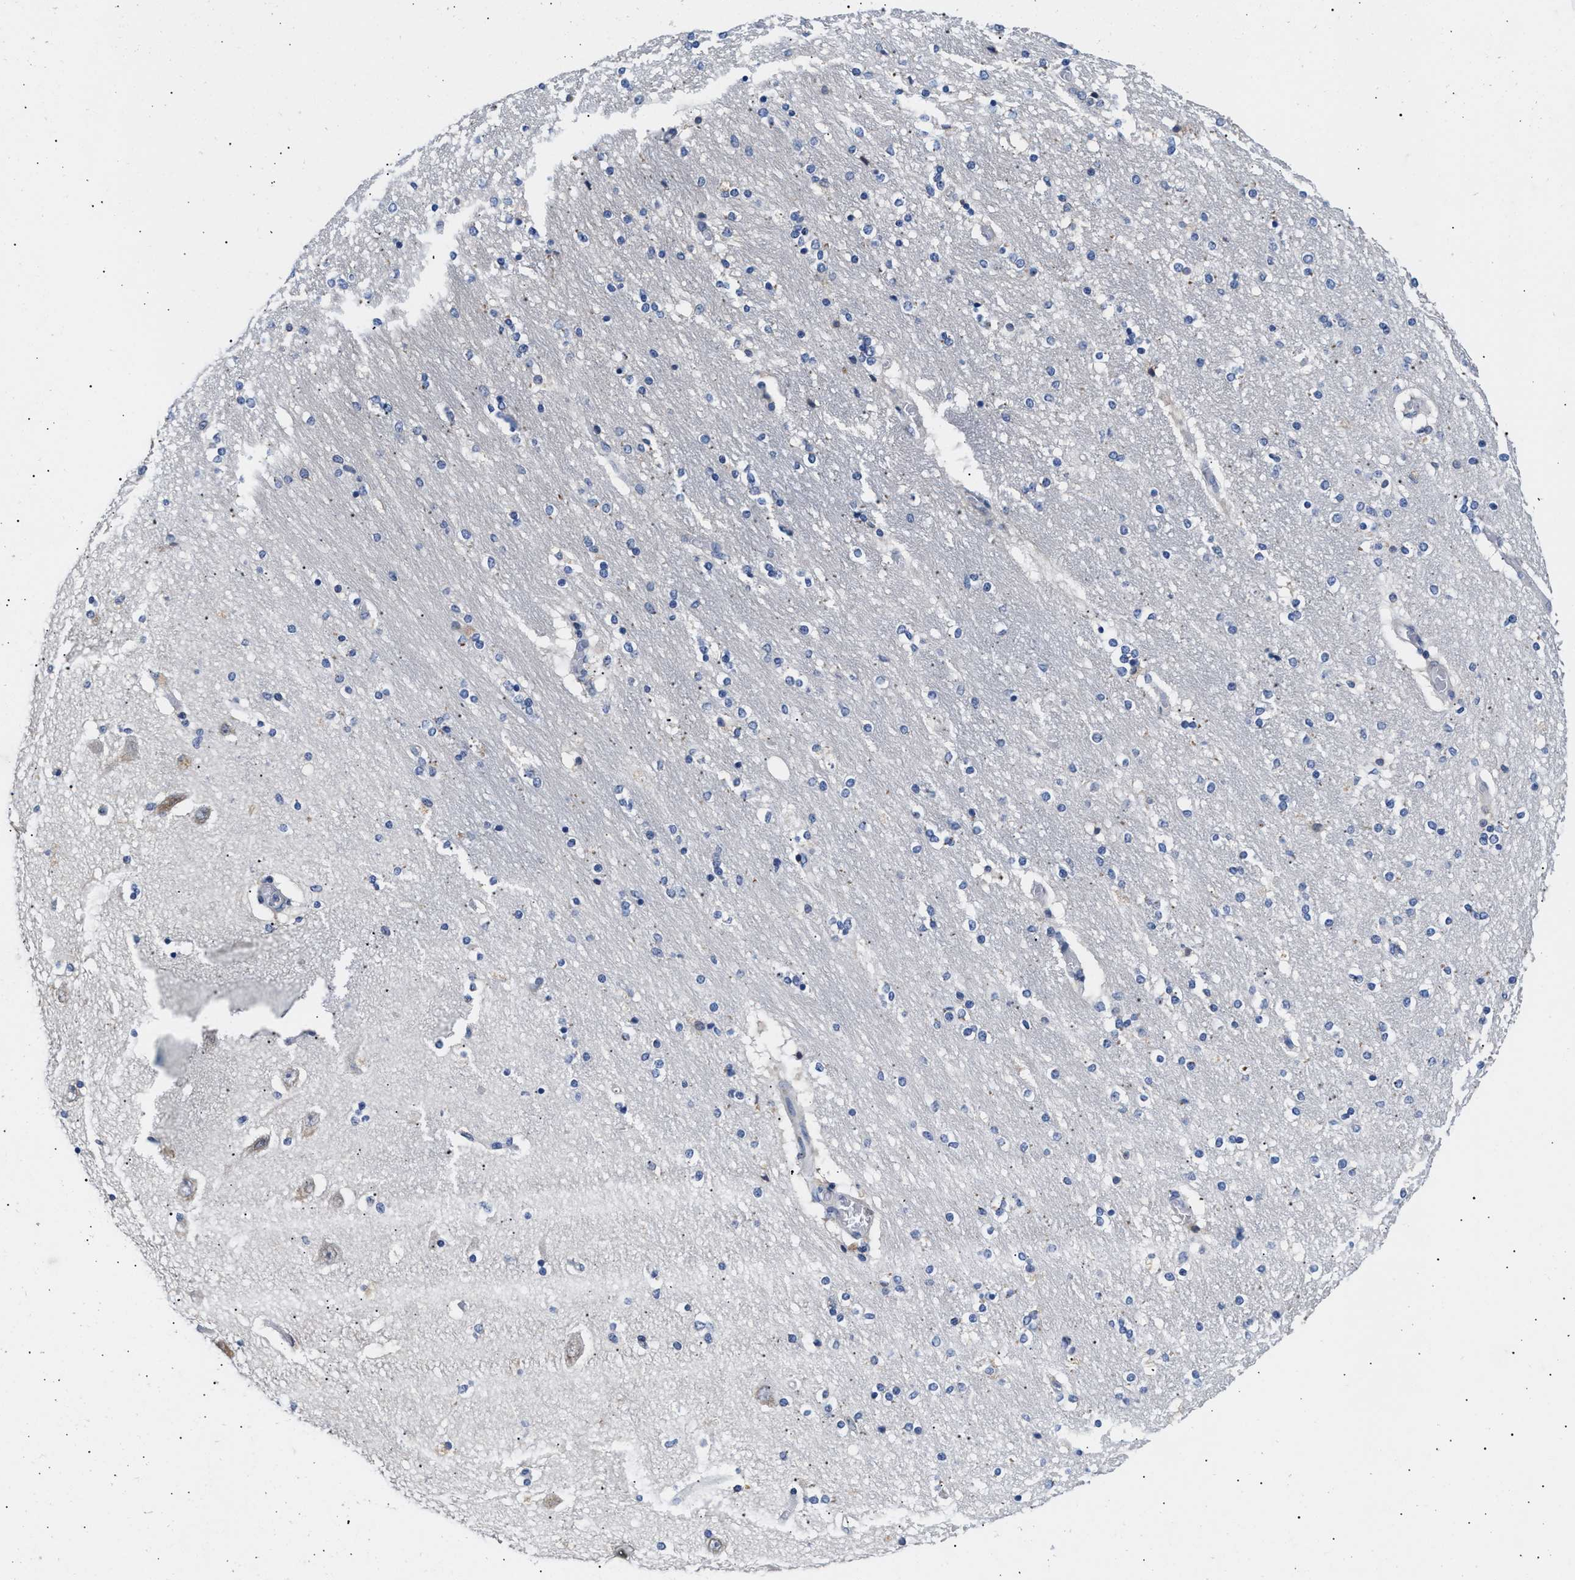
{"staining": {"intensity": "negative", "quantity": "none", "location": "none"}, "tissue": "hippocampus", "cell_type": "Glial cells", "image_type": "normal", "snomed": [{"axis": "morphology", "description": "Normal tissue, NOS"}, {"axis": "topography", "description": "Hippocampus"}], "caption": "This is a micrograph of immunohistochemistry (IHC) staining of benign hippocampus, which shows no staining in glial cells. (DAB IHC, high magnification).", "gene": "ACTL7B", "patient": {"sex": "female", "age": 54}}